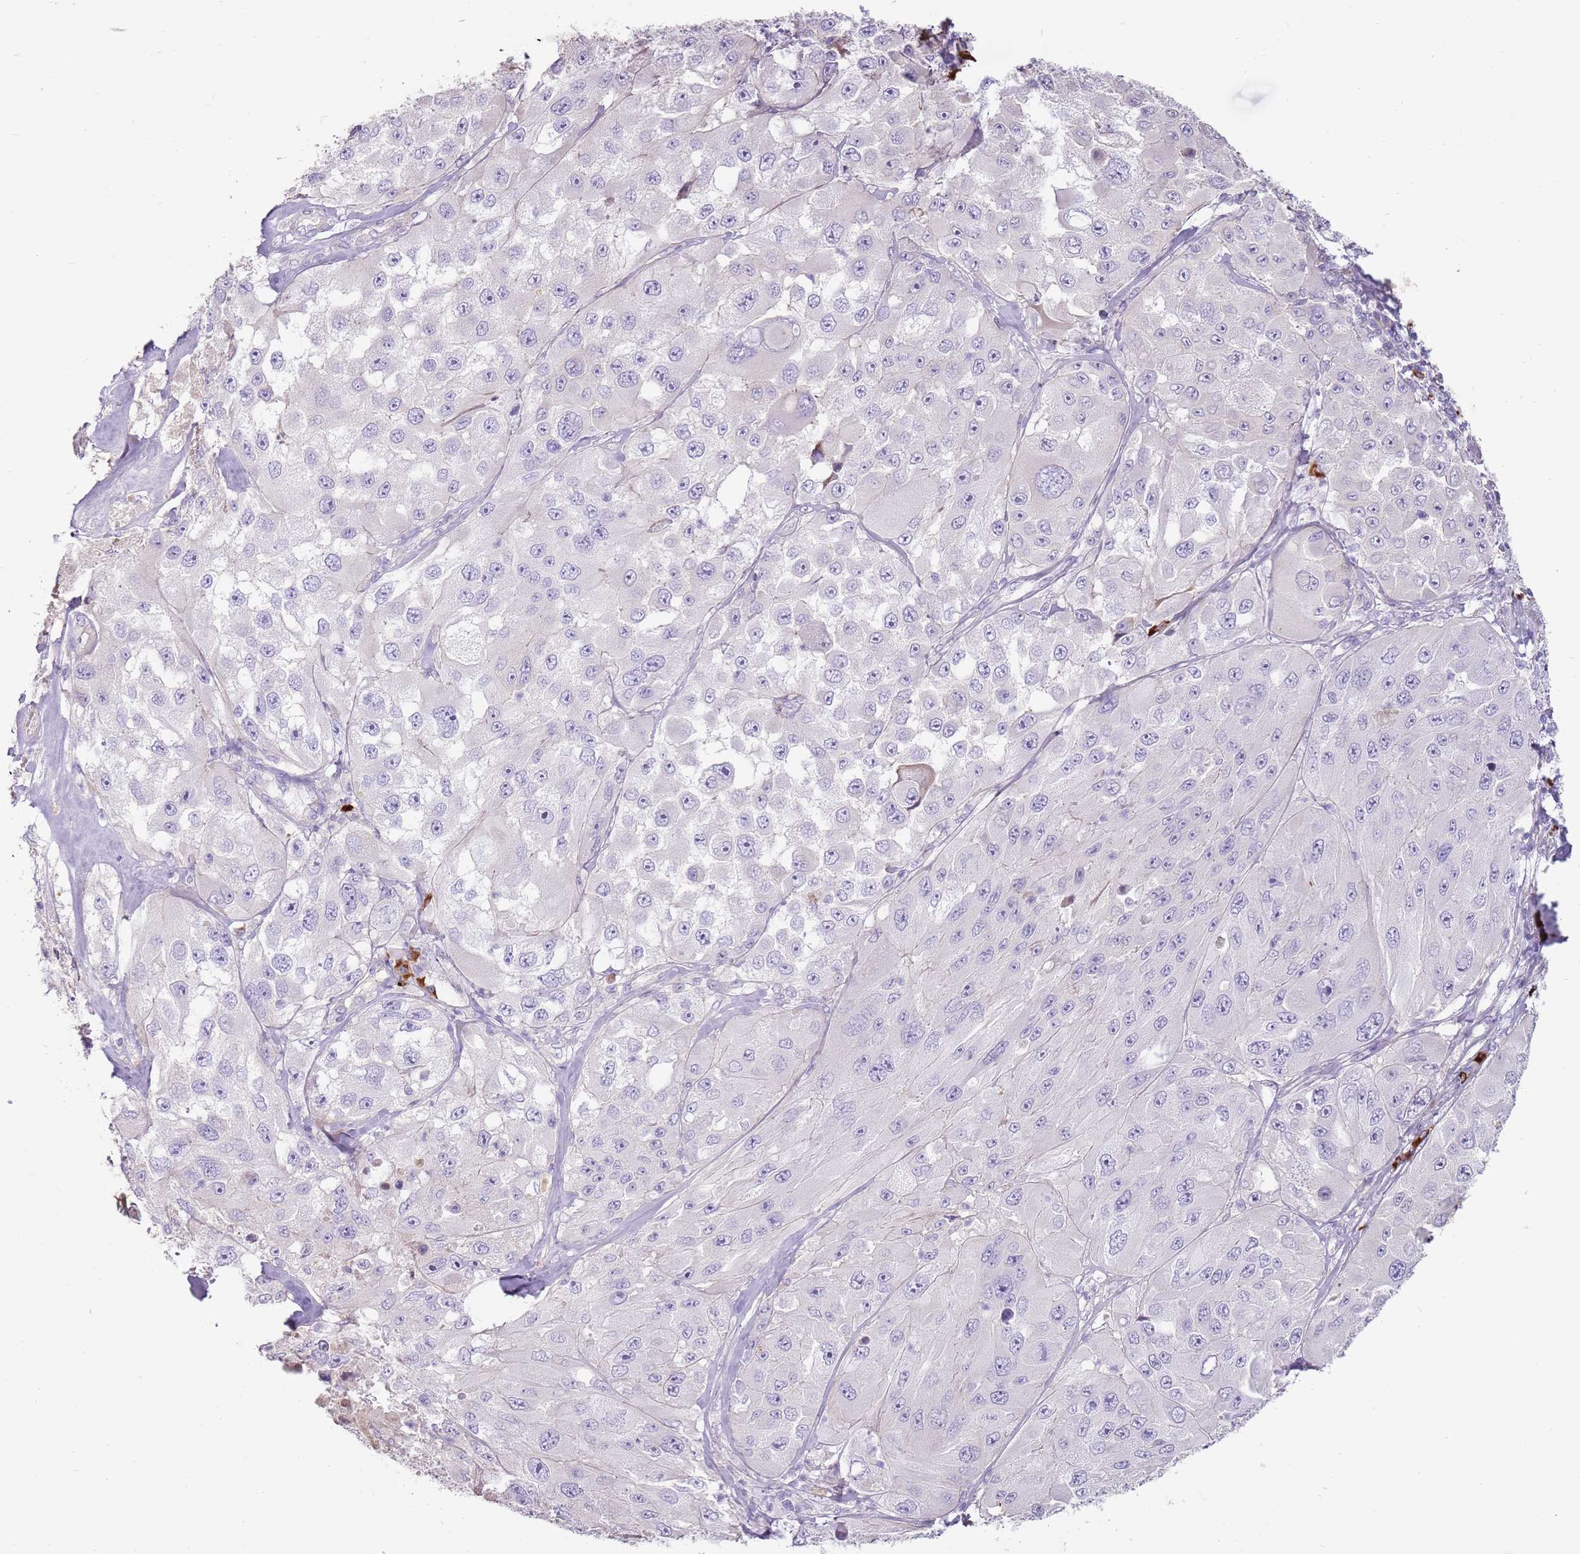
{"staining": {"intensity": "negative", "quantity": "none", "location": "none"}, "tissue": "melanoma", "cell_type": "Tumor cells", "image_type": "cancer", "snomed": [{"axis": "morphology", "description": "Malignant melanoma, Metastatic site"}, {"axis": "topography", "description": "Lymph node"}], "caption": "The micrograph shows no significant expression in tumor cells of malignant melanoma (metastatic site).", "gene": "MCUB", "patient": {"sex": "male", "age": 62}}